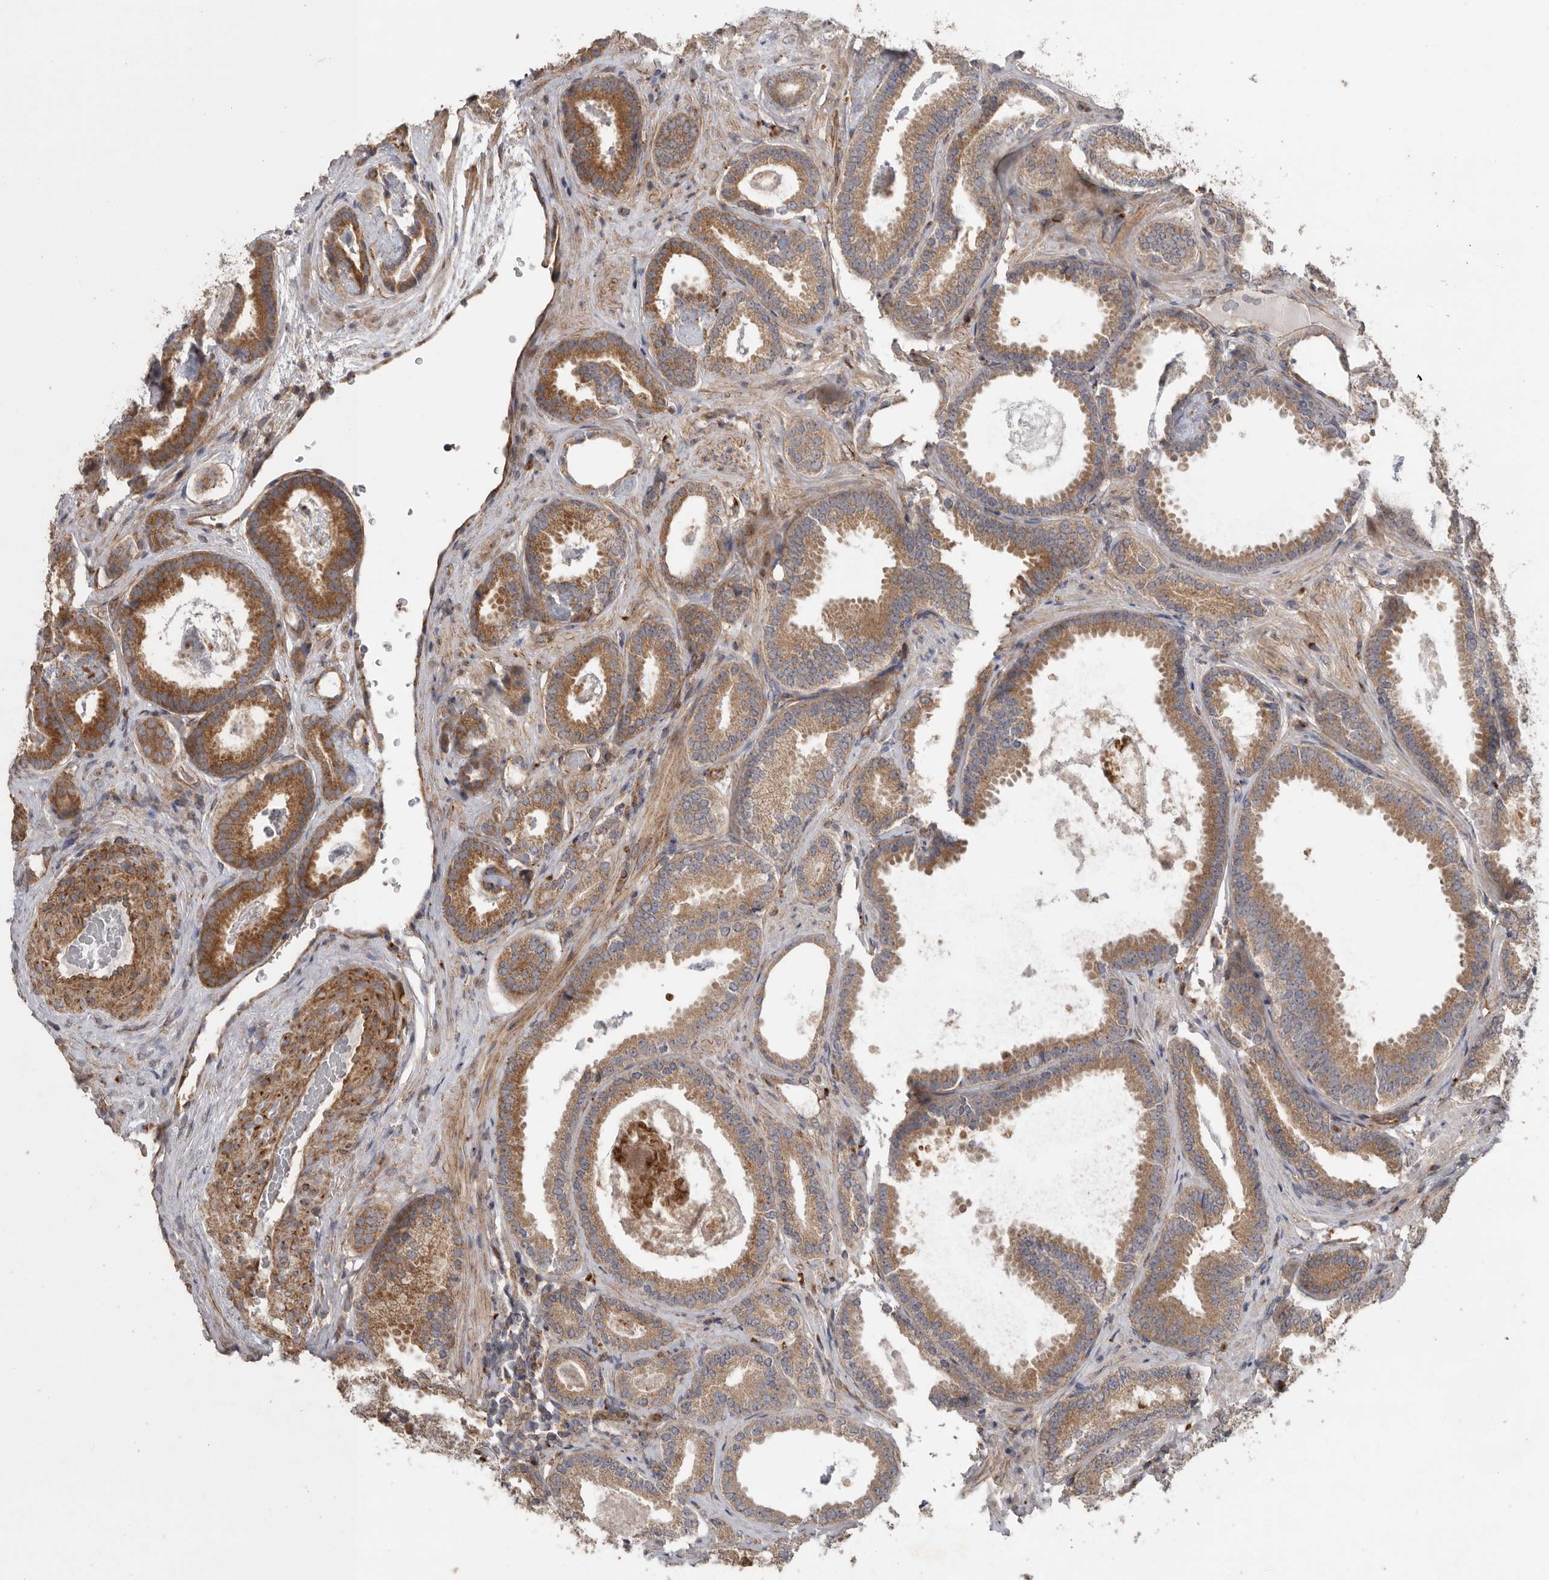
{"staining": {"intensity": "moderate", "quantity": ">75%", "location": "cytoplasmic/membranous"}, "tissue": "prostate cancer", "cell_type": "Tumor cells", "image_type": "cancer", "snomed": [{"axis": "morphology", "description": "Adenocarcinoma, Low grade"}, {"axis": "topography", "description": "Prostate"}], "caption": "The immunohistochemical stain highlights moderate cytoplasmic/membranous expression in tumor cells of prostate cancer tissue.", "gene": "PODXL2", "patient": {"sex": "male", "age": 71}}